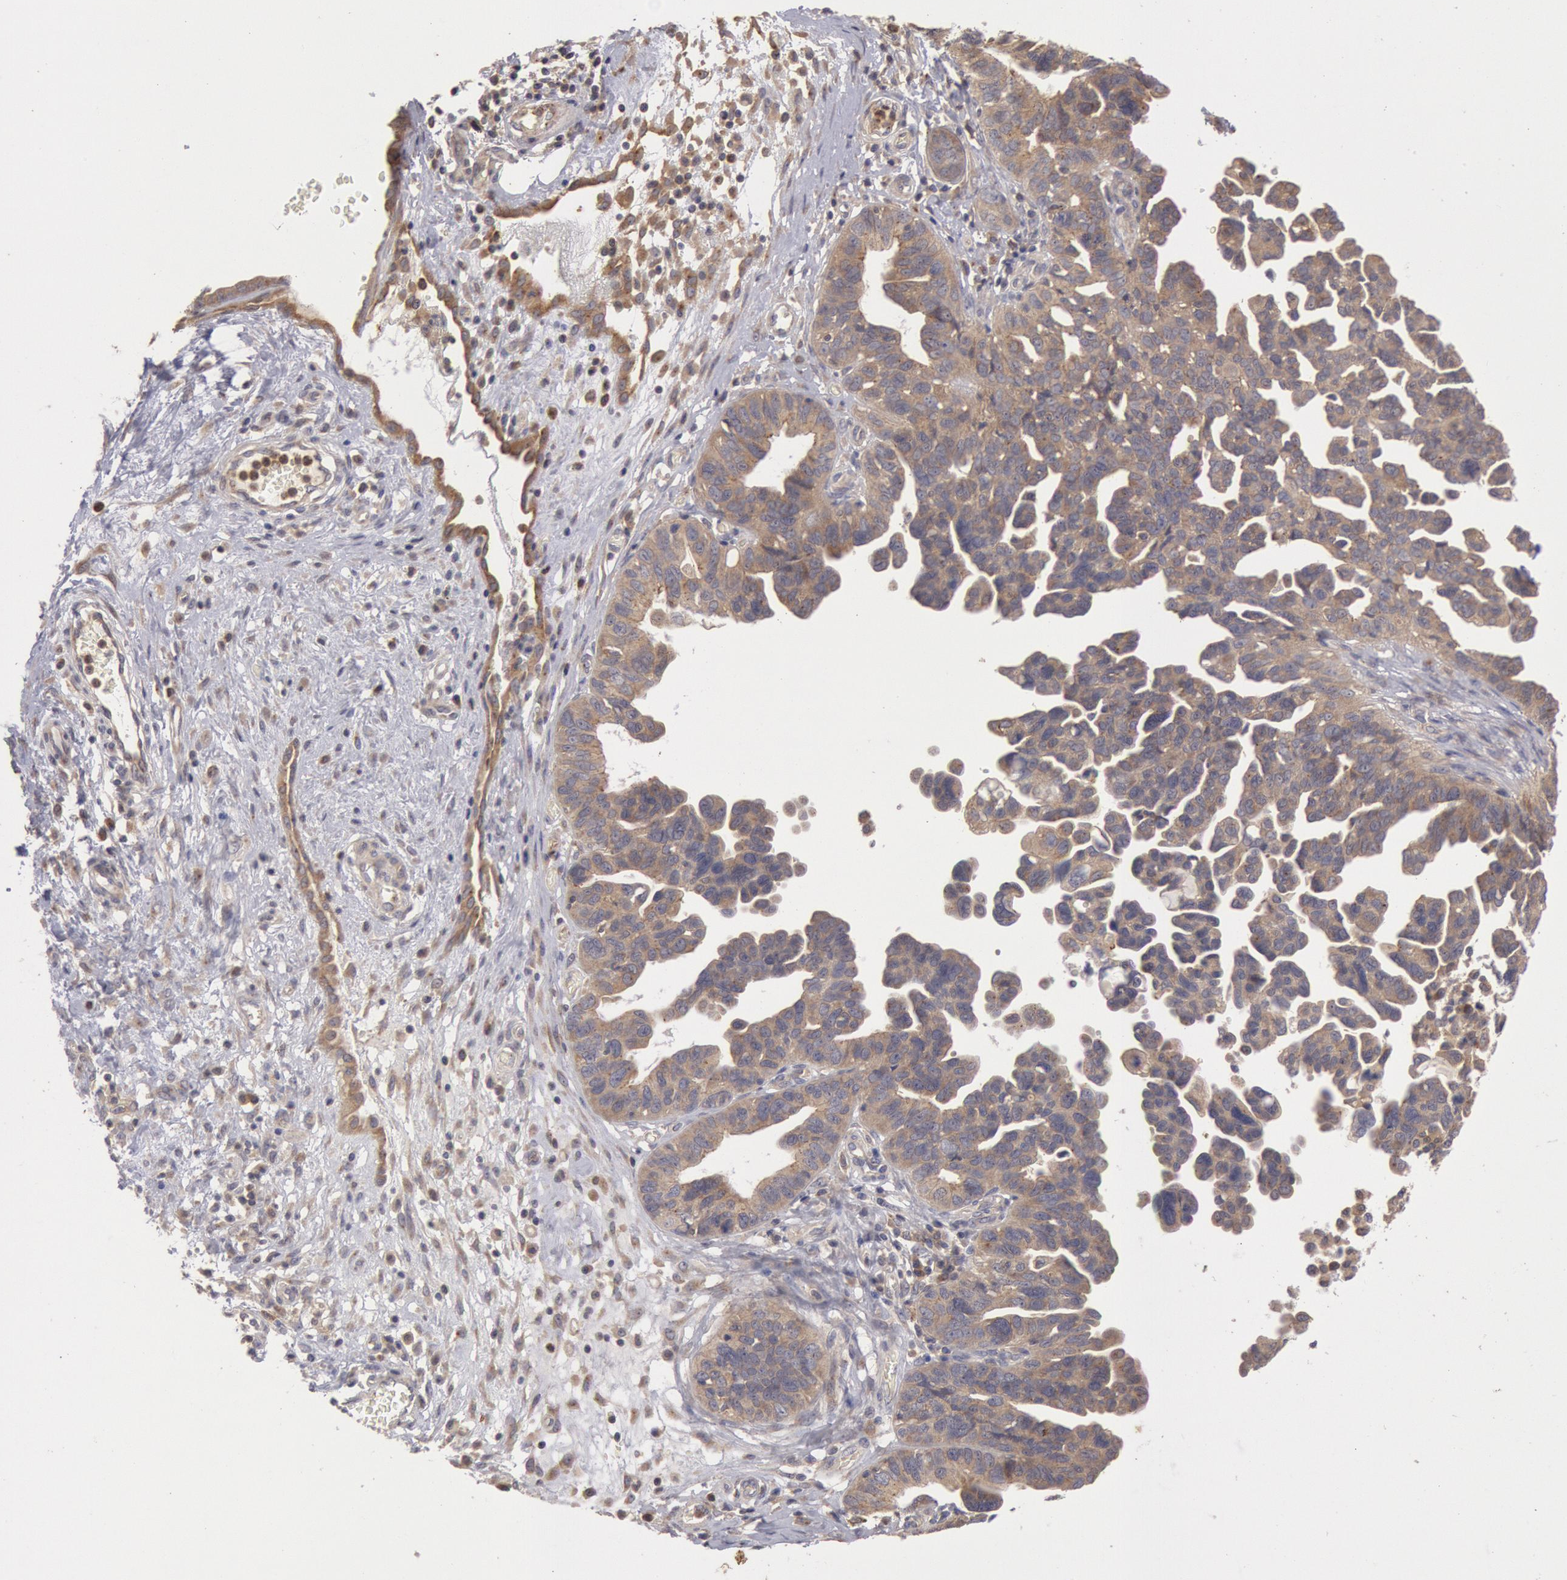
{"staining": {"intensity": "moderate", "quantity": ">75%", "location": "cytoplasmic/membranous"}, "tissue": "ovarian cancer", "cell_type": "Tumor cells", "image_type": "cancer", "snomed": [{"axis": "morphology", "description": "Cystadenocarcinoma, serous, NOS"}, {"axis": "topography", "description": "Ovary"}], "caption": "Immunohistochemistry photomicrograph of ovarian serous cystadenocarcinoma stained for a protein (brown), which displays medium levels of moderate cytoplasmic/membranous positivity in approximately >75% of tumor cells.", "gene": "PLA2G6", "patient": {"sex": "female", "age": 64}}